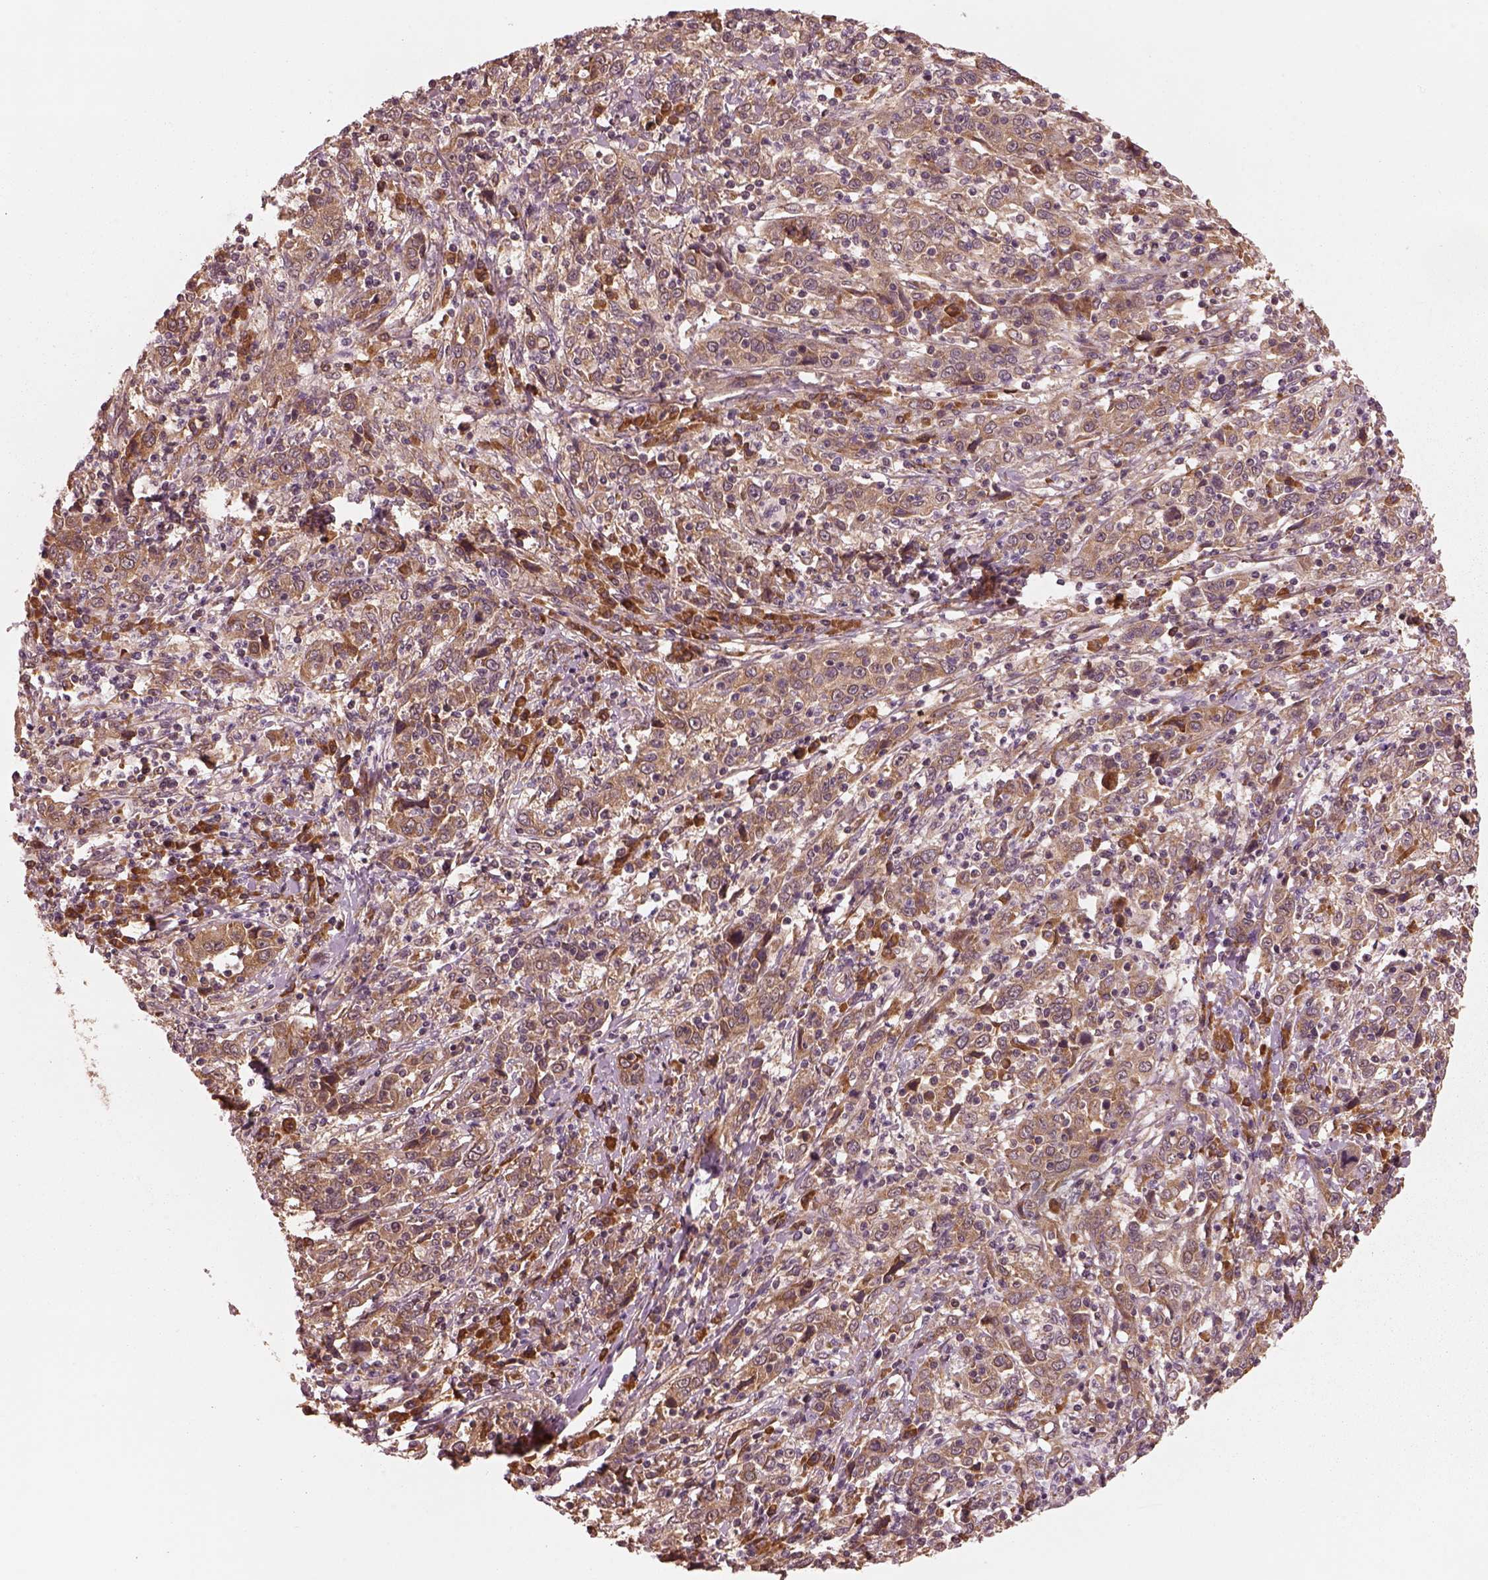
{"staining": {"intensity": "weak", "quantity": ">75%", "location": "cytoplasmic/membranous"}, "tissue": "cervical cancer", "cell_type": "Tumor cells", "image_type": "cancer", "snomed": [{"axis": "morphology", "description": "Squamous cell carcinoma, NOS"}, {"axis": "topography", "description": "Cervix"}], "caption": "Cervical cancer (squamous cell carcinoma) tissue exhibits weak cytoplasmic/membranous expression in about >75% of tumor cells, visualized by immunohistochemistry.", "gene": "RPS5", "patient": {"sex": "female", "age": 46}}